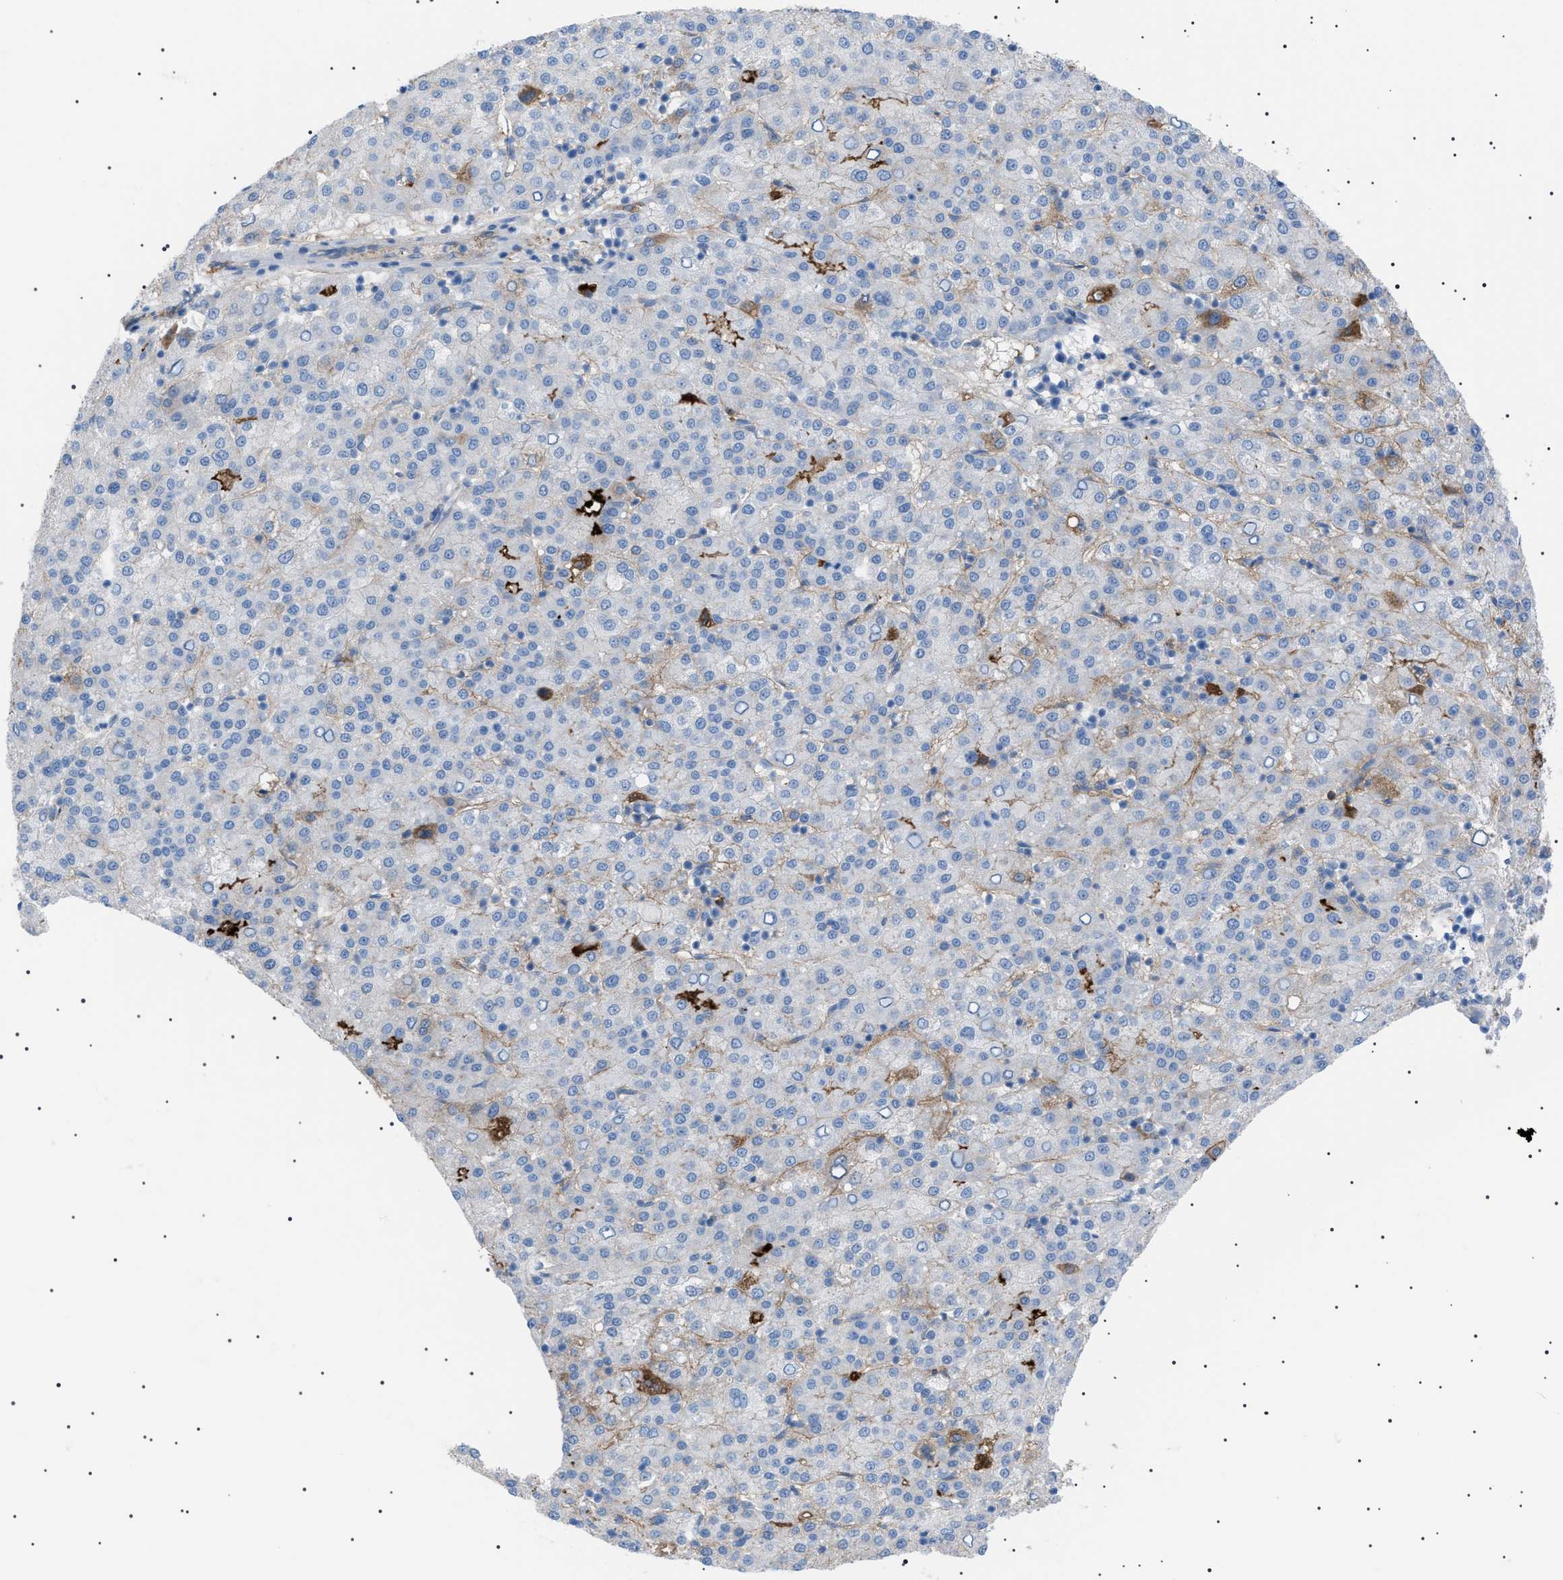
{"staining": {"intensity": "moderate", "quantity": "<25%", "location": "cytoplasmic/membranous"}, "tissue": "liver cancer", "cell_type": "Tumor cells", "image_type": "cancer", "snomed": [{"axis": "morphology", "description": "Carcinoma, Hepatocellular, NOS"}, {"axis": "topography", "description": "Liver"}], "caption": "A brown stain shows moderate cytoplasmic/membranous expression of a protein in liver cancer tumor cells.", "gene": "LPA", "patient": {"sex": "female", "age": 58}}